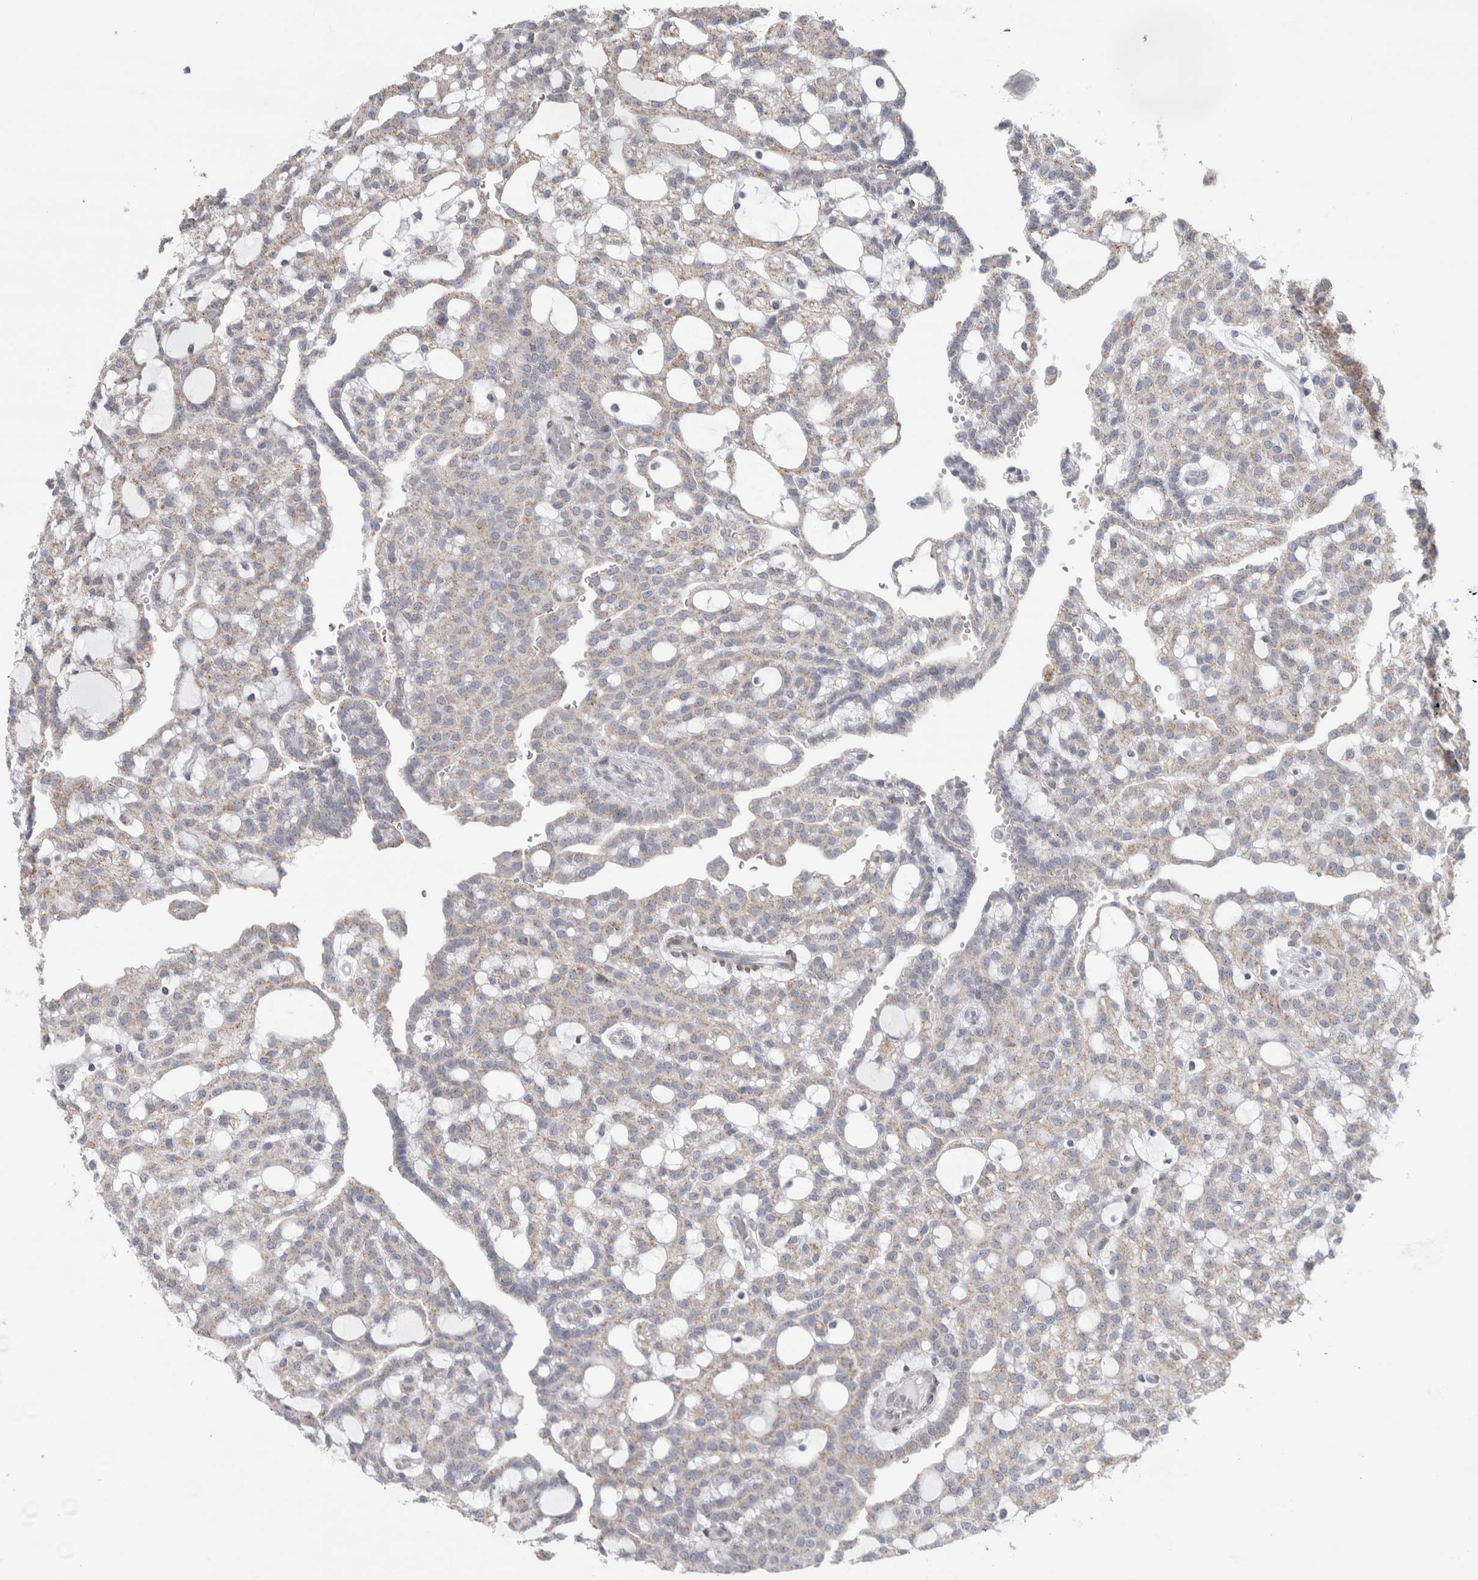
{"staining": {"intensity": "negative", "quantity": "none", "location": "none"}, "tissue": "renal cancer", "cell_type": "Tumor cells", "image_type": "cancer", "snomed": [{"axis": "morphology", "description": "Adenocarcinoma, NOS"}, {"axis": "topography", "description": "Kidney"}], "caption": "Immunohistochemistry of renal cancer (adenocarcinoma) demonstrates no expression in tumor cells.", "gene": "PLIN1", "patient": {"sex": "male", "age": 63}}